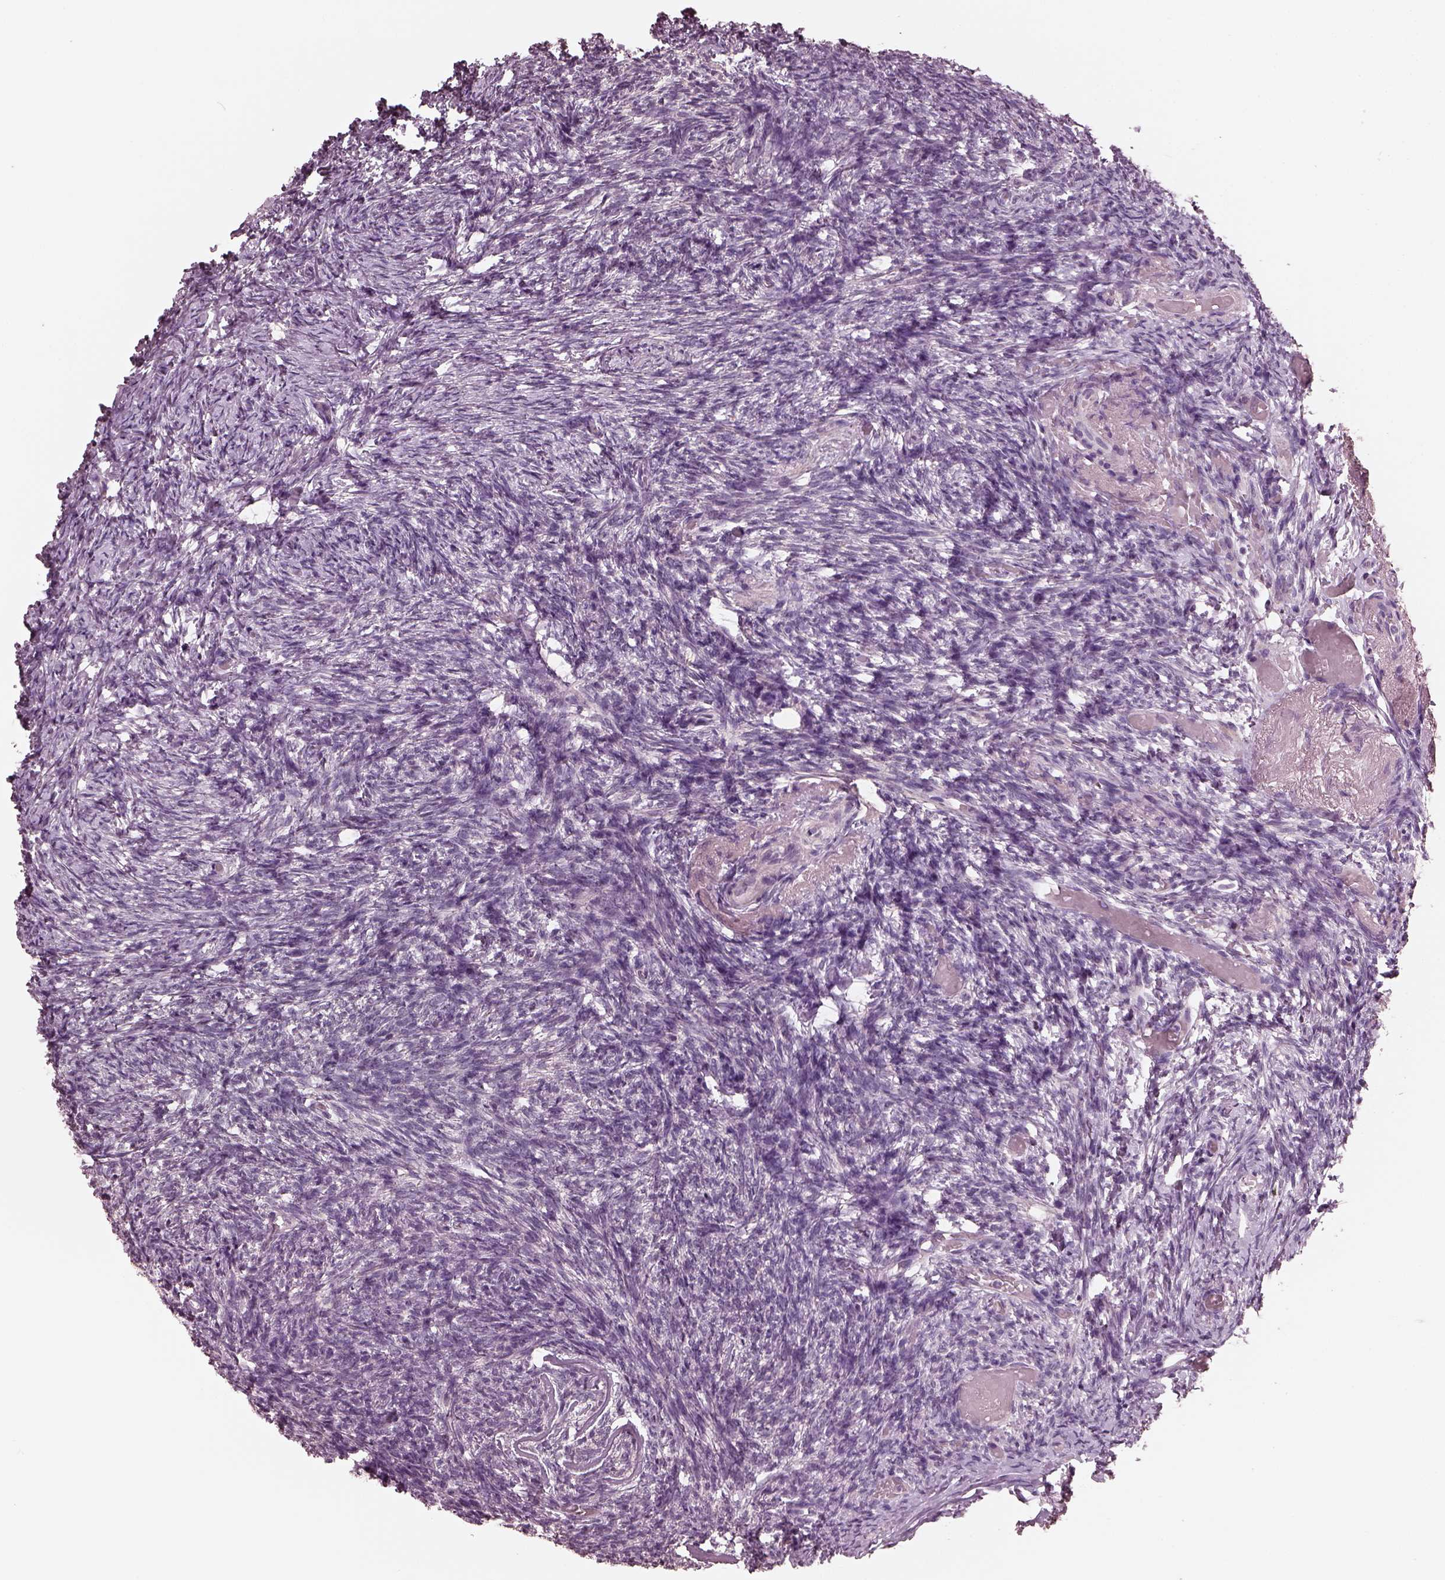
{"staining": {"intensity": "negative", "quantity": "none", "location": "none"}, "tissue": "ovary", "cell_type": "Ovarian stroma cells", "image_type": "normal", "snomed": [{"axis": "morphology", "description": "Normal tissue, NOS"}, {"axis": "topography", "description": "Ovary"}], "caption": "Immunohistochemistry image of normal ovary stained for a protein (brown), which displays no positivity in ovarian stroma cells.", "gene": "OPTC", "patient": {"sex": "female", "age": 72}}